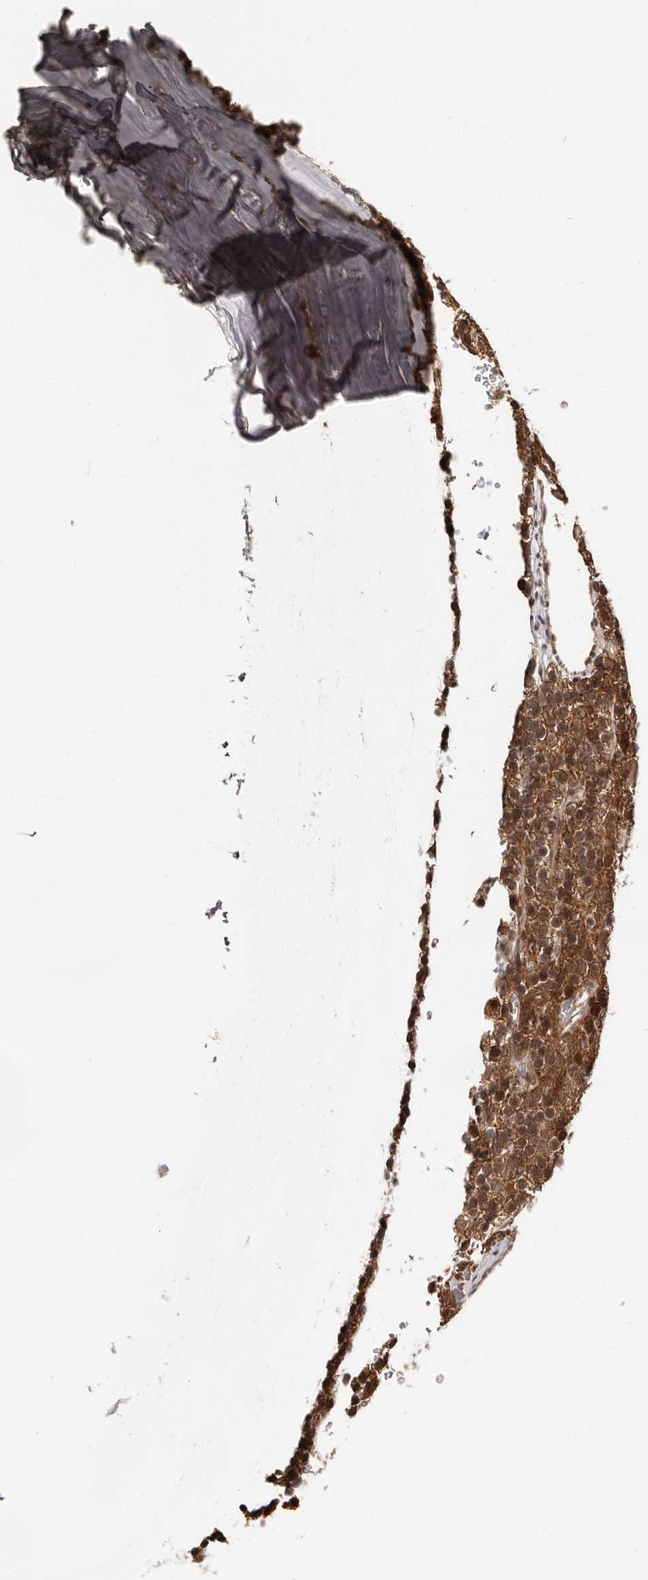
{"staining": {"intensity": "moderate", "quantity": ">75%", "location": "cytoplasmic/membranous,nuclear"}, "tissue": "parathyroid gland", "cell_type": "Glandular cells", "image_type": "normal", "snomed": [{"axis": "morphology", "description": "Normal tissue, NOS"}, {"axis": "morphology", "description": "Adenoma, NOS"}, {"axis": "topography", "description": "Parathyroid gland"}], "caption": "Immunohistochemistry (IHC) of normal human parathyroid gland exhibits medium levels of moderate cytoplasmic/membranous,nuclear expression in approximately >75% of glandular cells.", "gene": "MED8", "patient": {"sex": "female", "age": 86}}